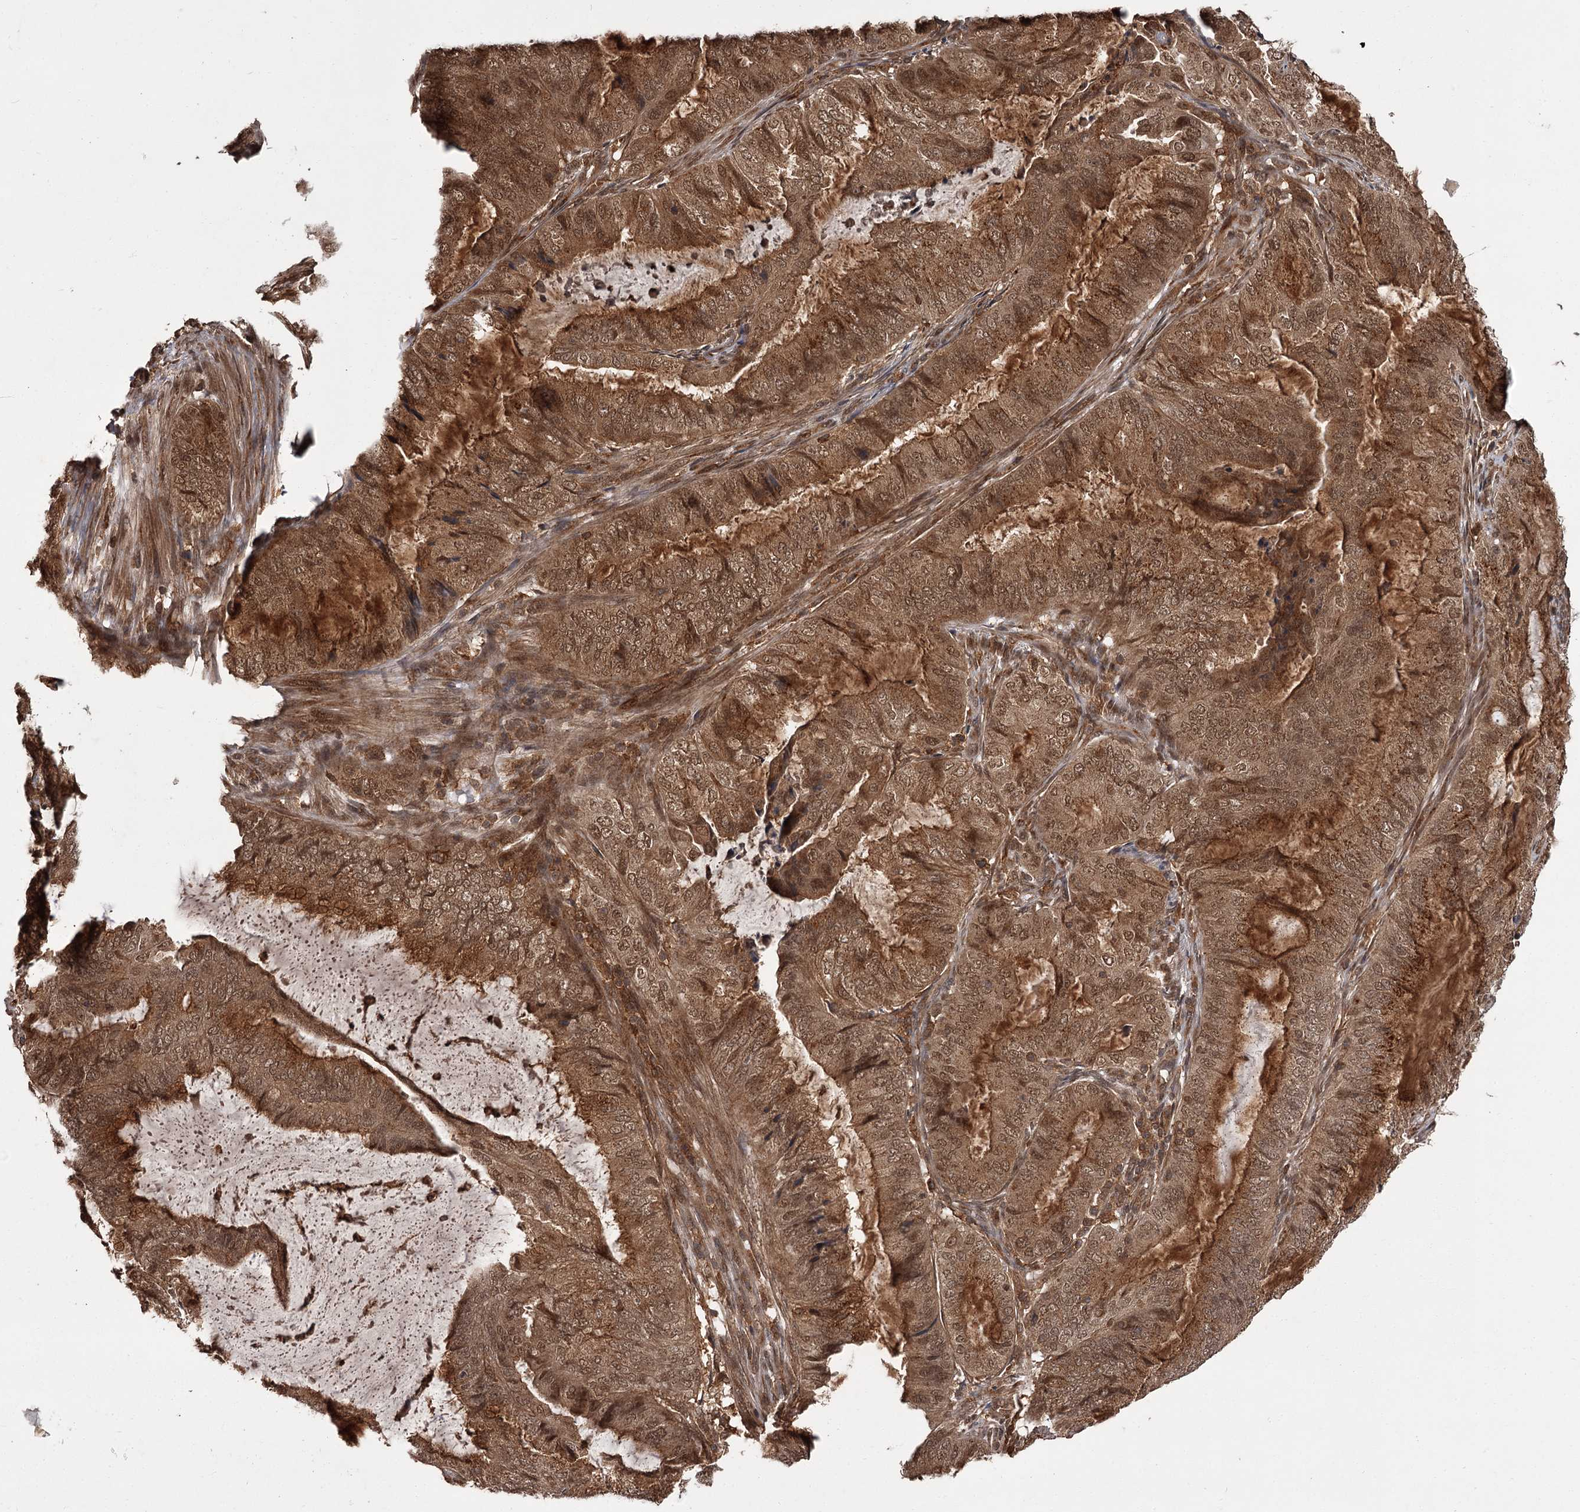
{"staining": {"intensity": "moderate", "quantity": ">75%", "location": "cytoplasmic/membranous,nuclear"}, "tissue": "endometrial cancer", "cell_type": "Tumor cells", "image_type": "cancer", "snomed": [{"axis": "morphology", "description": "Adenocarcinoma, NOS"}, {"axis": "topography", "description": "Endometrium"}], "caption": "The photomicrograph demonstrates staining of endometrial cancer, revealing moderate cytoplasmic/membranous and nuclear protein positivity (brown color) within tumor cells.", "gene": "TBC1D23", "patient": {"sex": "female", "age": 51}}